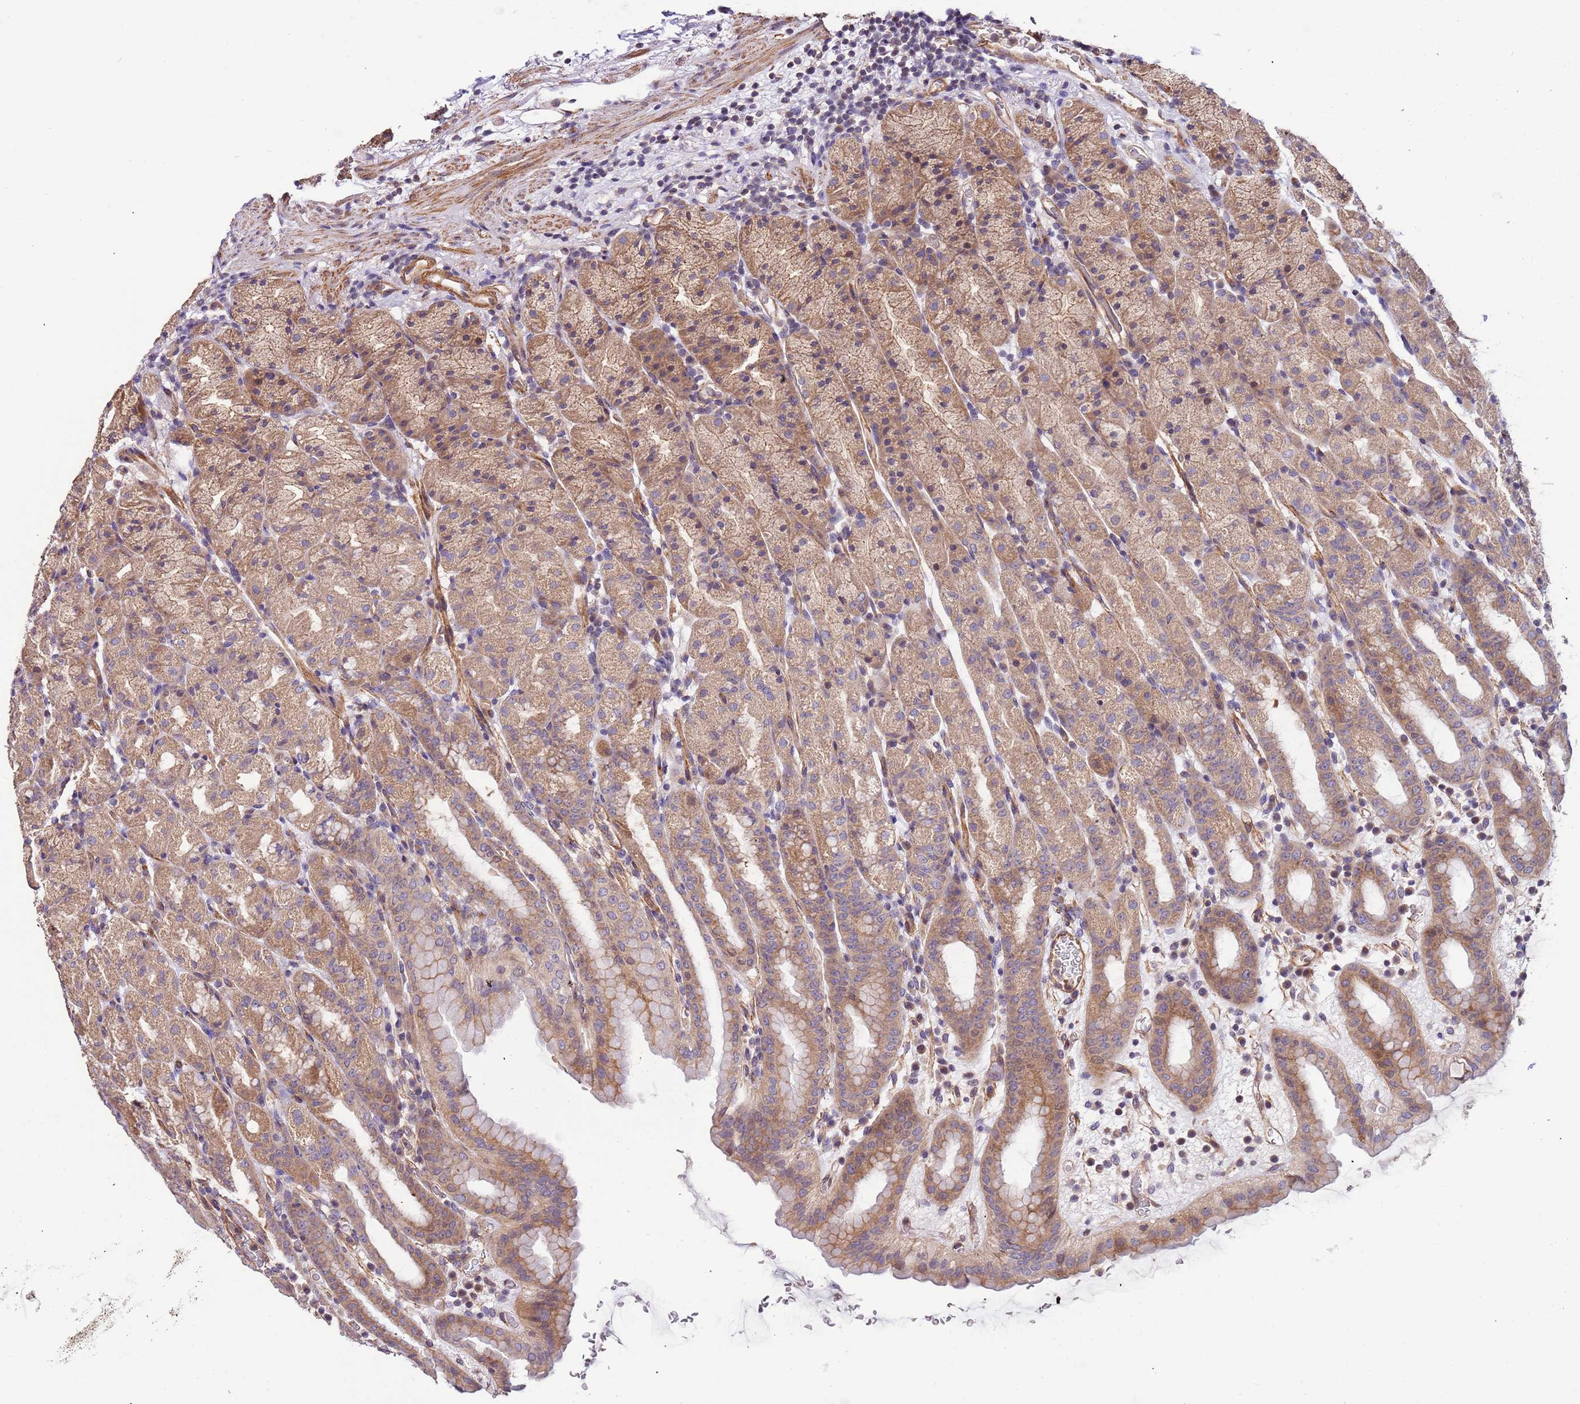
{"staining": {"intensity": "moderate", "quantity": ">75%", "location": "cytoplasmic/membranous"}, "tissue": "stomach", "cell_type": "Glandular cells", "image_type": "normal", "snomed": [{"axis": "morphology", "description": "Normal tissue, NOS"}, {"axis": "topography", "description": "Stomach, upper"}], "caption": "Immunohistochemical staining of unremarkable stomach reveals moderate cytoplasmic/membranous protein staining in about >75% of glandular cells. Immunohistochemistry stains the protein of interest in brown and the nuclei are stained blue.", "gene": "LAMB4", "patient": {"sex": "male", "age": 68}}